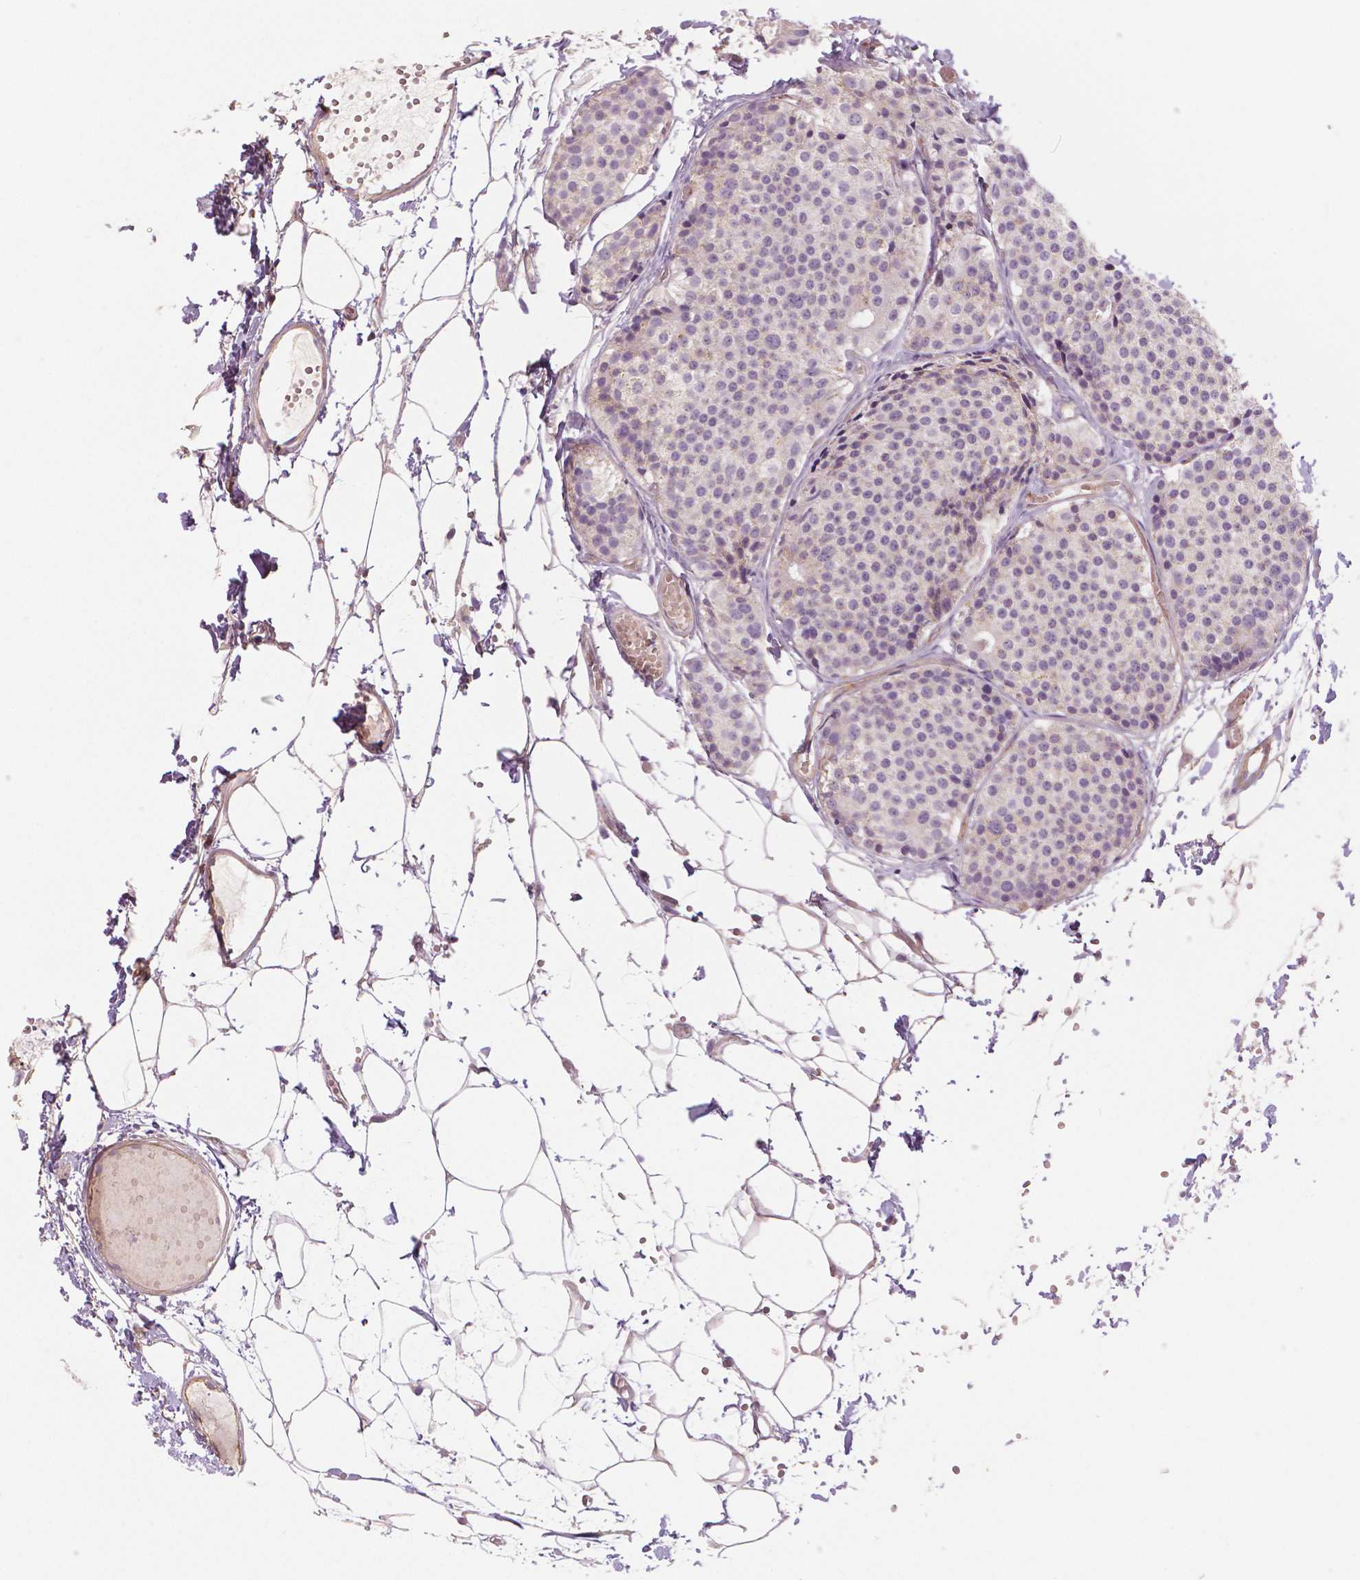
{"staining": {"intensity": "negative", "quantity": "none", "location": "none"}, "tissue": "carcinoid", "cell_type": "Tumor cells", "image_type": "cancer", "snomed": [{"axis": "morphology", "description": "Carcinoid, malignant, NOS"}, {"axis": "topography", "description": "Small intestine"}], "caption": "Micrograph shows no protein staining in tumor cells of malignant carcinoid tissue. (DAB immunohistochemistry (IHC) visualized using brightfield microscopy, high magnification).", "gene": "FLT1", "patient": {"sex": "female", "age": 65}}